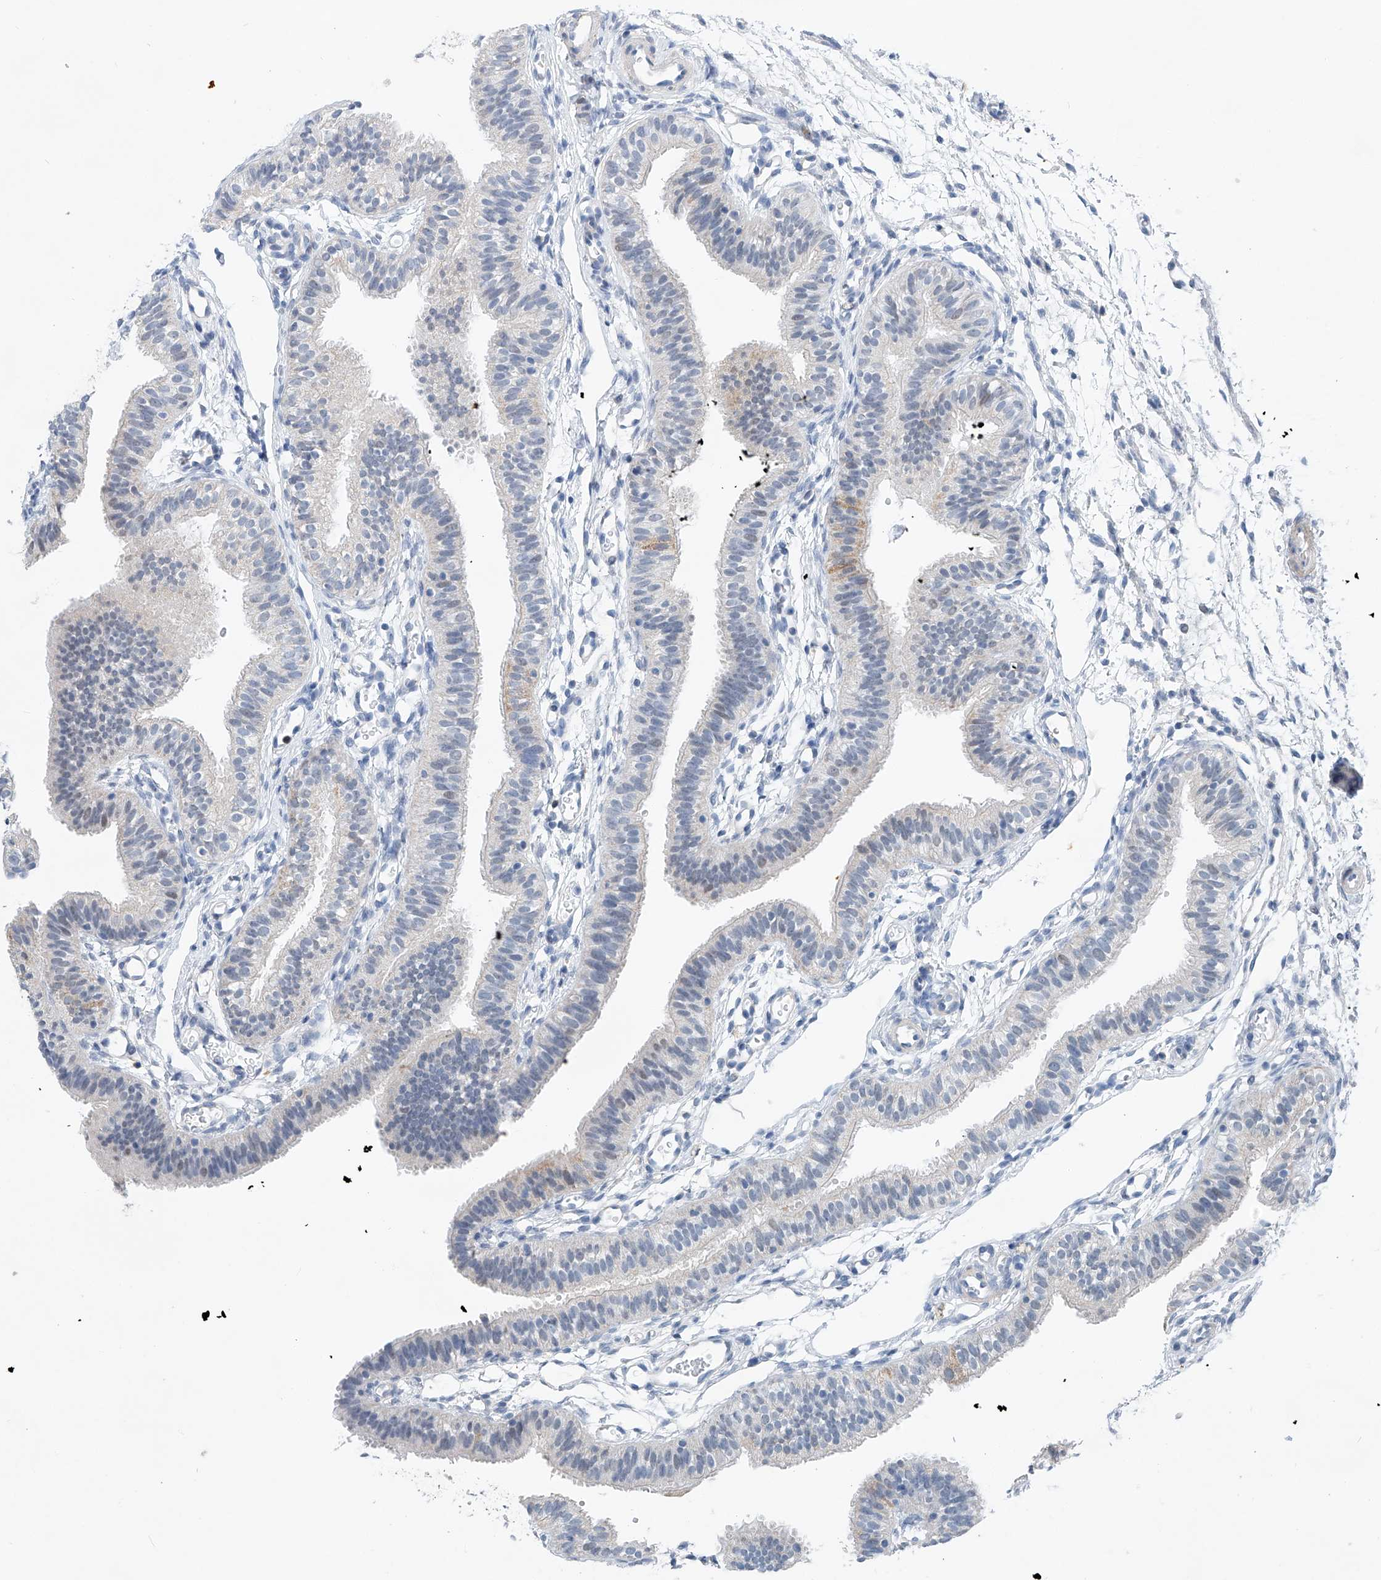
{"staining": {"intensity": "negative", "quantity": "none", "location": "none"}, "tissue": "fallopian tube", "cell_type": "Glandular cells", "image_type": "normal", "snomed": [{"axis": "morphology", "description": "Normal tissue, NOS"}, {"axis": "topography", "description": "Fallopian tube"}], "caption": "Fallopian tube was stained to show a protein in brown. There is no significant expression in glandular cells. Brightfield microscopy of immunohistochemistry (IHC) stained with DAB (brown) and hematoxylin (blue), captured at high magnification.", "gene": "KLF15", "patient": {"sex": "female", "age": 35}}